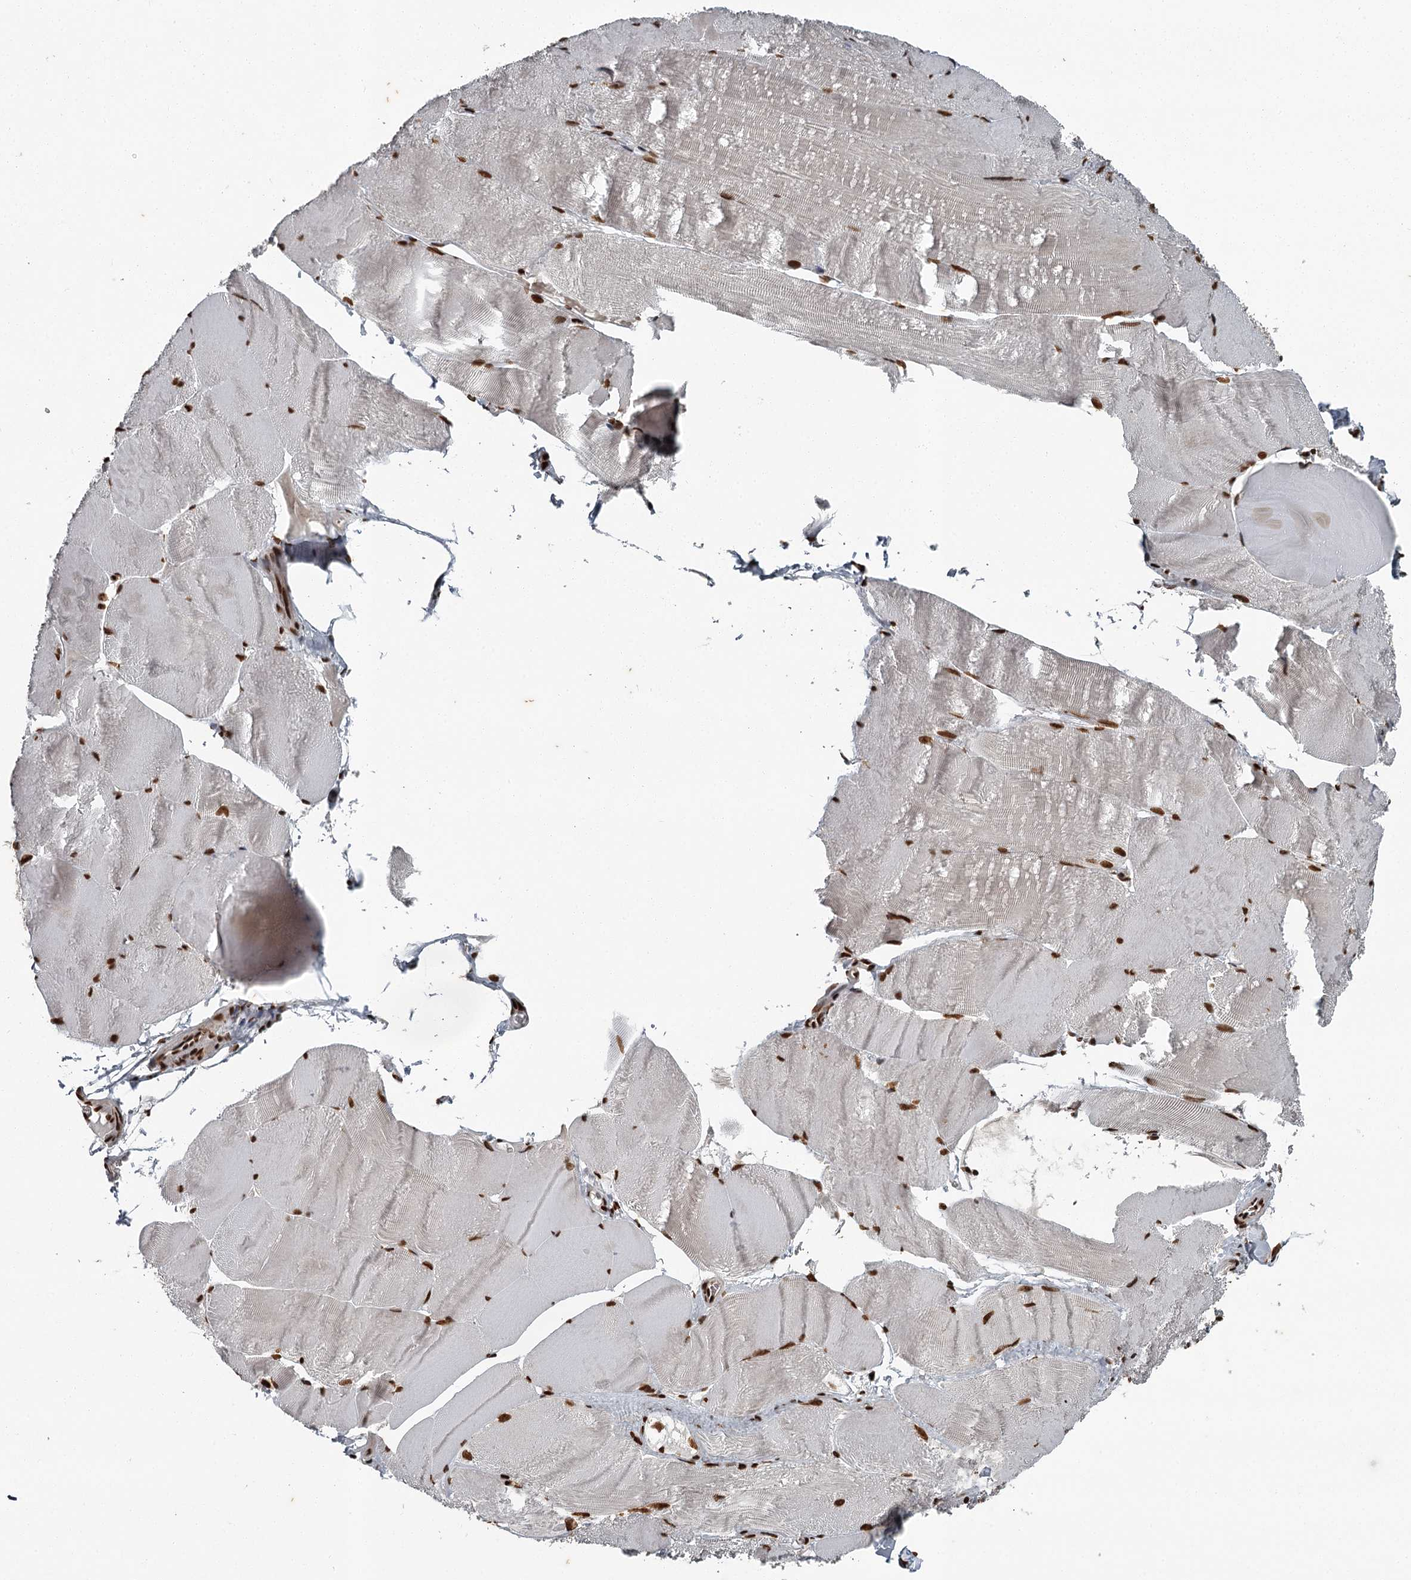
{"staining": {"intensity": "moderate", "quantity": ">75%", "location": "nuclear"}, "tissue": "skeletal muscle", "cell_type": "Myocytes", "image_type": "normal", "snomed": [{"axis": "morphology", "description": "Normal tissue, NOS"}, {"axis": "morphology", "description": "Basal cell carcinoma"}, {"axis": "topography", "description": "Skeletal muscle"}], "caption": "Immunohistochemical staining of normal skeletal muscle displays medium levels of moderate nuclear expression in about >75% of myocytes.", "gene": "RBBP7", "patient": {"sex": "female", "age": 64}}